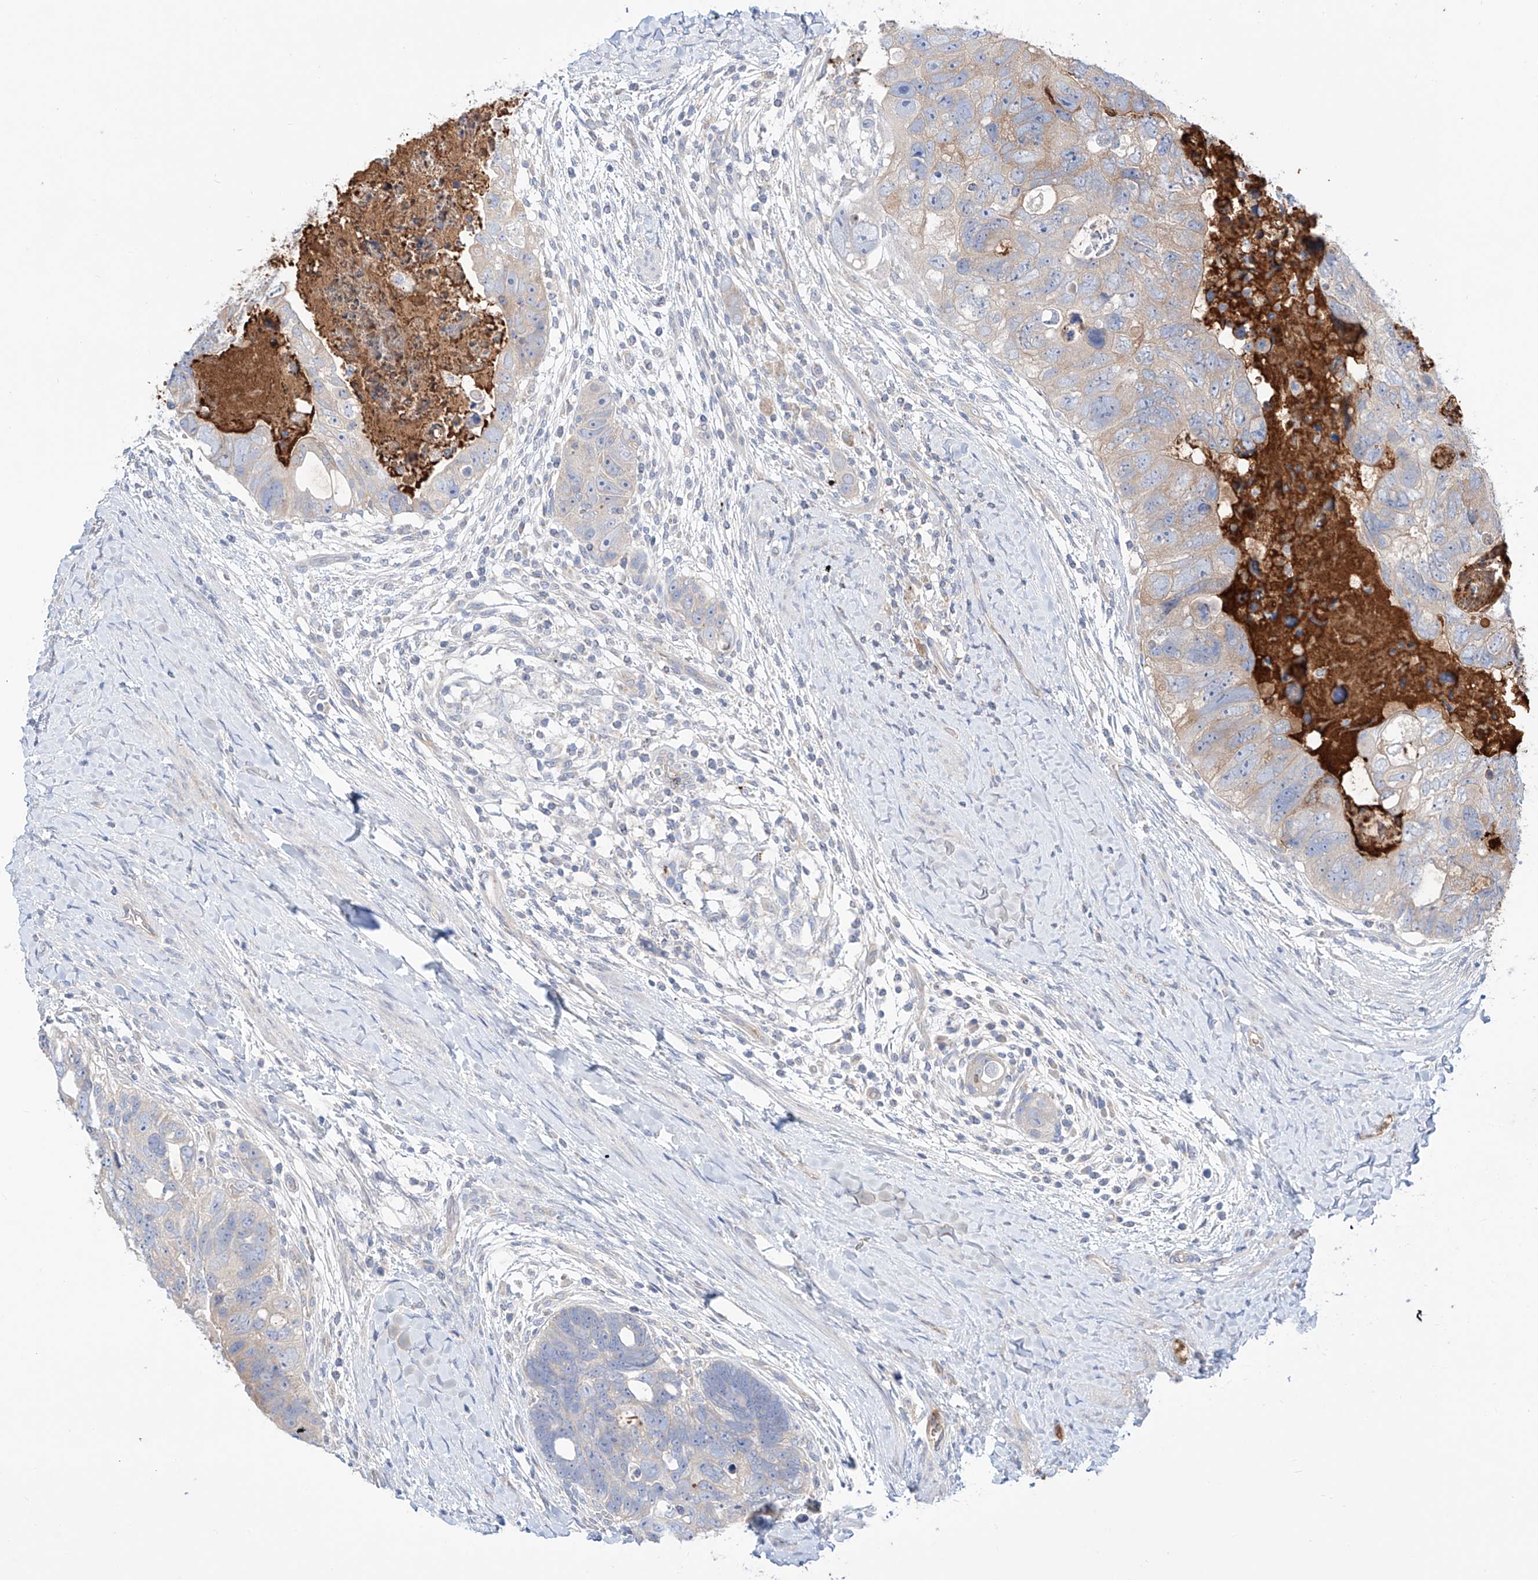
{"staining": {"intensity": "weak", "quantity": "<25%", "location": "cytoplasmic/membranous"}, "tissue": "colorectal cancer", "cell_type": "Tumor cells", "image_type": "cancer", "snomed": [{"axis": "morphology", "description": "Adenocarcinoma, NOS"}, {"axis": "topography", "description": "Rectum"}], "caption": "An IHC image of colorectal cancer (adenocarcinoma) is shown. There is no staining in tumor cells of colorectal cancer (adenocarcinoma).", "gene": "PGGT1B", "patient": {"sex": "male", "age": 59}}